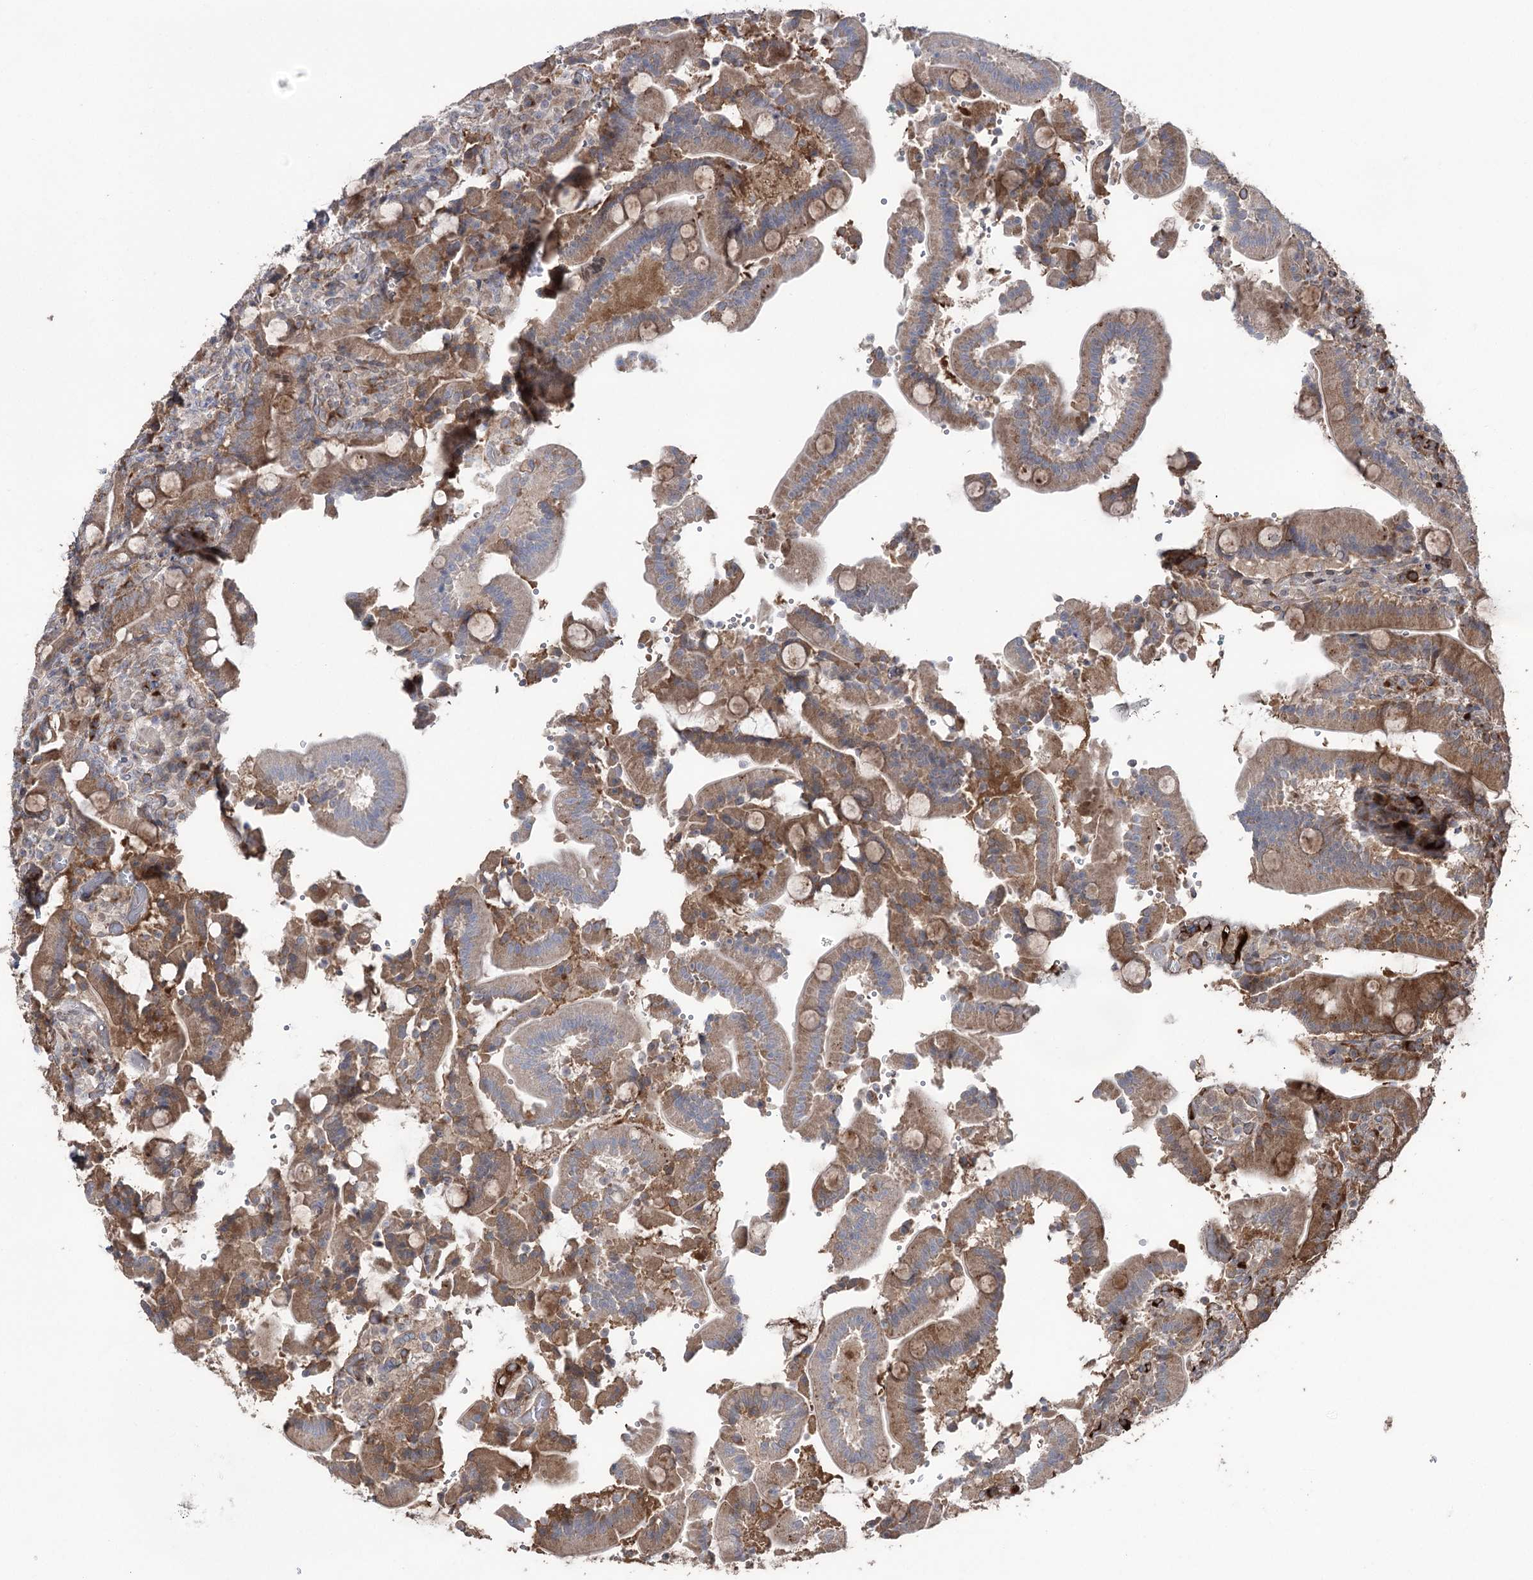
{"staining": {"intensity": "moderate", "quantity": ">75%", "location": "cytoplasmic/membranous"}, "tissue": "duodenum", "cell_type": "Glandular cells", "image_type": "normal", "snomed": [{"axis": "morphology", "description": "Normal tissue, NOS"}, {"axis": "topography", "description": "Duodenum"}], "caption": "IHC (DAB) staining of normal duodenum reveals moderate cytoplasmic/membranous protein positivity in approximately >75% of glandular cells. (IHC, brightfield microscopy, high magnification).", "gene": "OTUD1", "patient": {"sex": "female", "age": 62}}